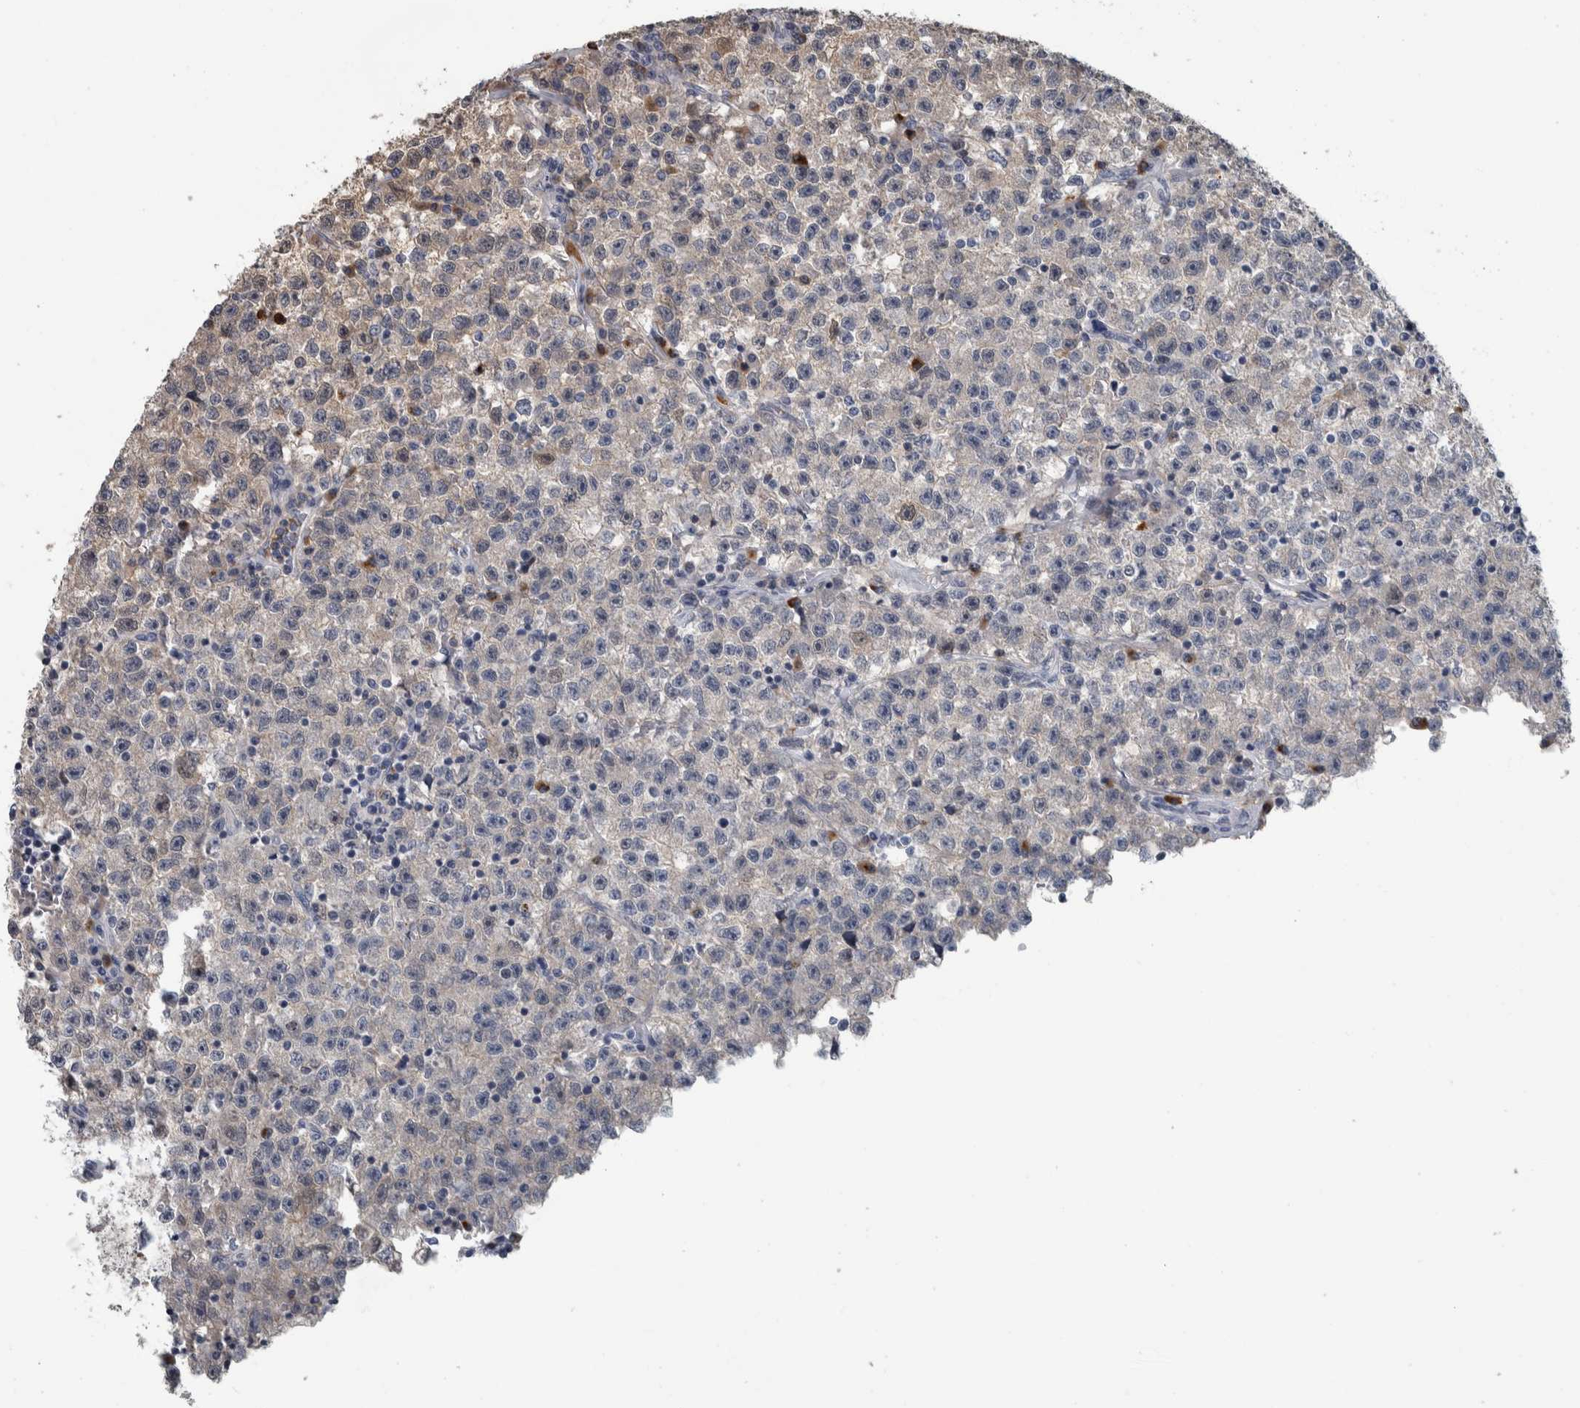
{"staining": {"intensity": "weak", "quantity": "<25%", "location": "cytoplasmic/membranous"}, "tissue": "testis cancer", "cell_type": "Tumor cells", "image_type": "cancer", "snomed": [{"axis": "morphology", "description": "Seminoma, NOS"}, {"axis": "topography", "description": "Testis"}], "caption": "A high-resolution micrograph shows IHC staining of testis seminoma, which shows no significant expression in tumor cells.", "gene": "CAVIN4", "patient": {"sex": "male", "age": 22}}